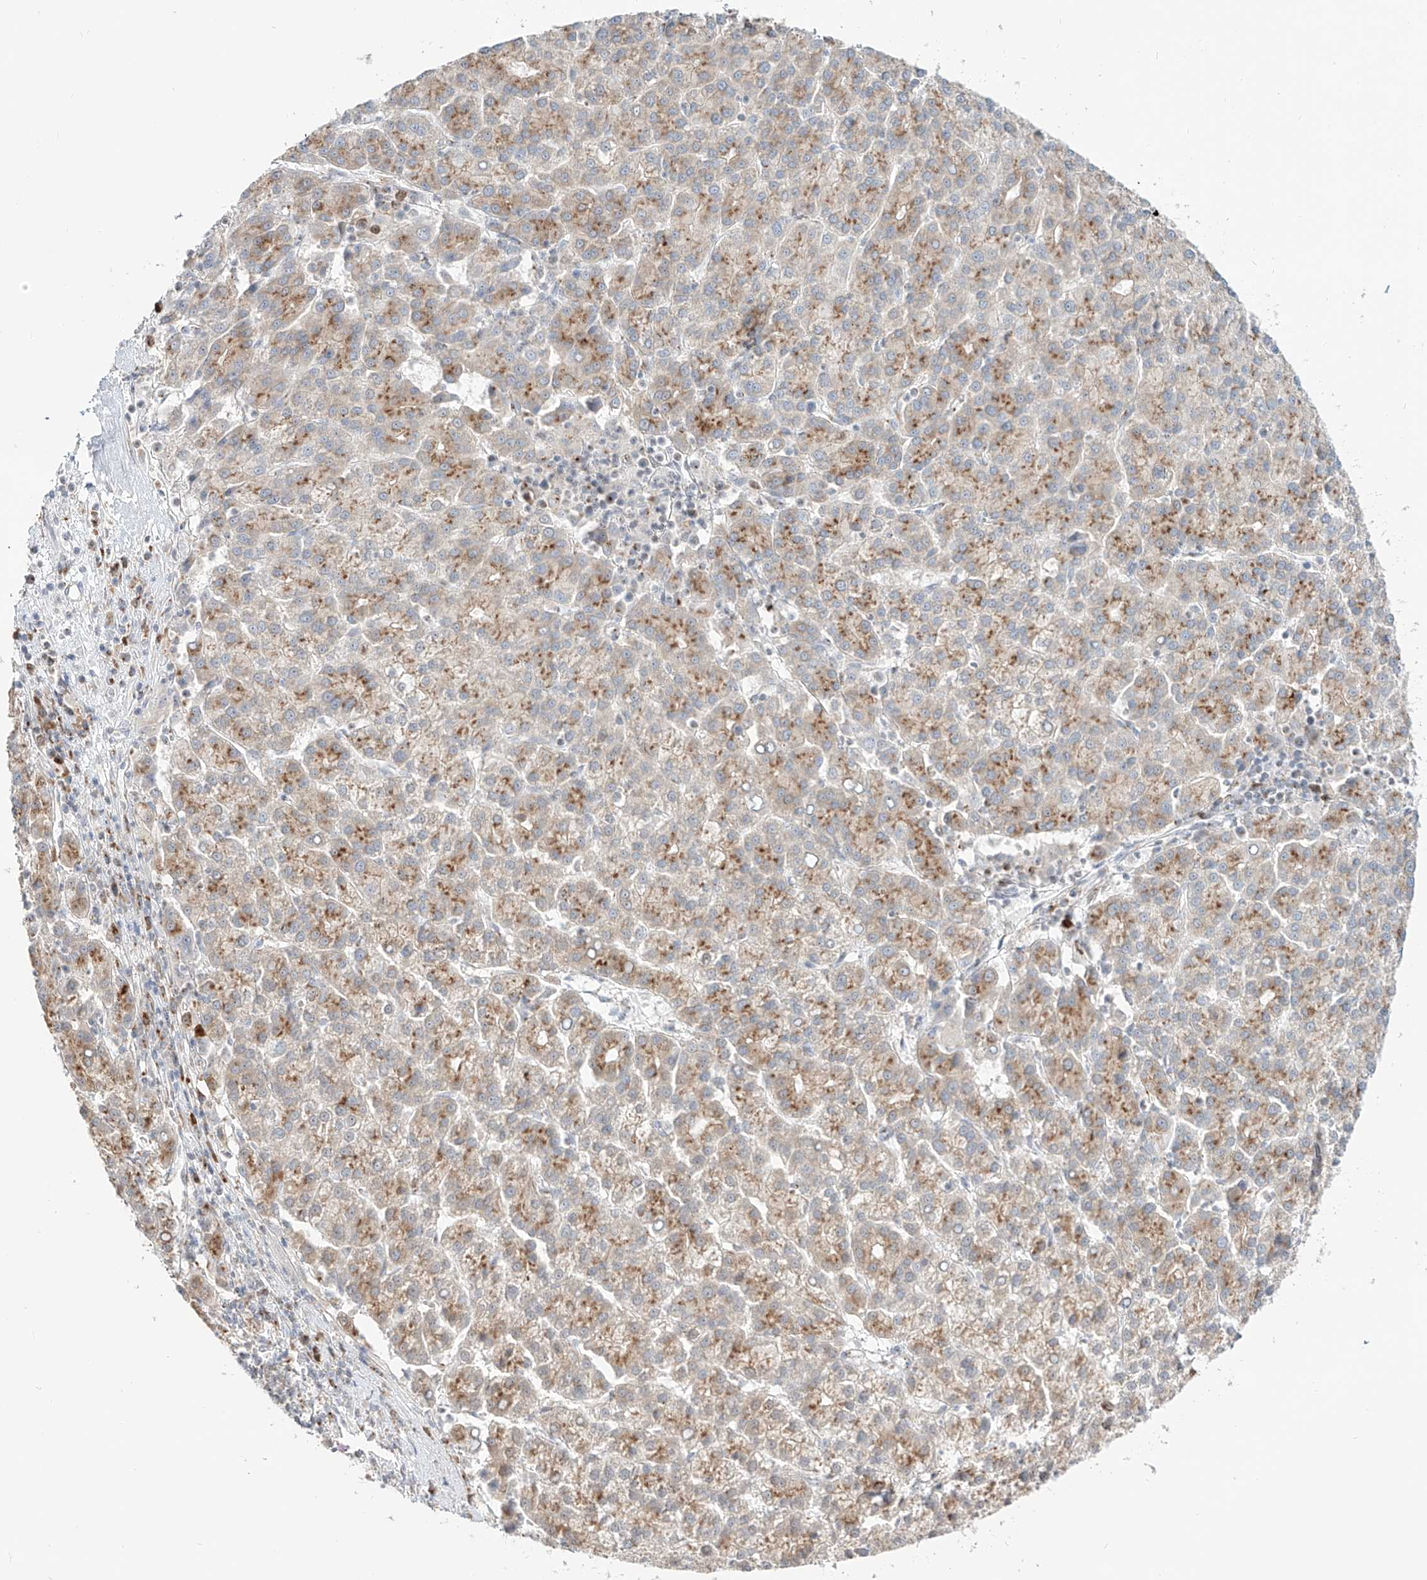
{"staining": {"intensity": "moderate", "quantity": ">75%", "location": "cytoplasmic/membranous"}, "tissue": "liver cancer", "cell_type": "Tumor cells", "image_type": "cancer", "snomed": [{"axis": "morphology", "description": "Carcinoma, Hepatocellular, NOS"}, {"axis": "topography", "description": "Liver"}], "caption": "Tumor cells demonstrate moderate cytoplasmic/membranous positivity in approximately >75% of cells in liver cancer (hepatocellular carcinoma).", "gene": "BSDC1", "patient": {"sex": "female", "age": 58}}